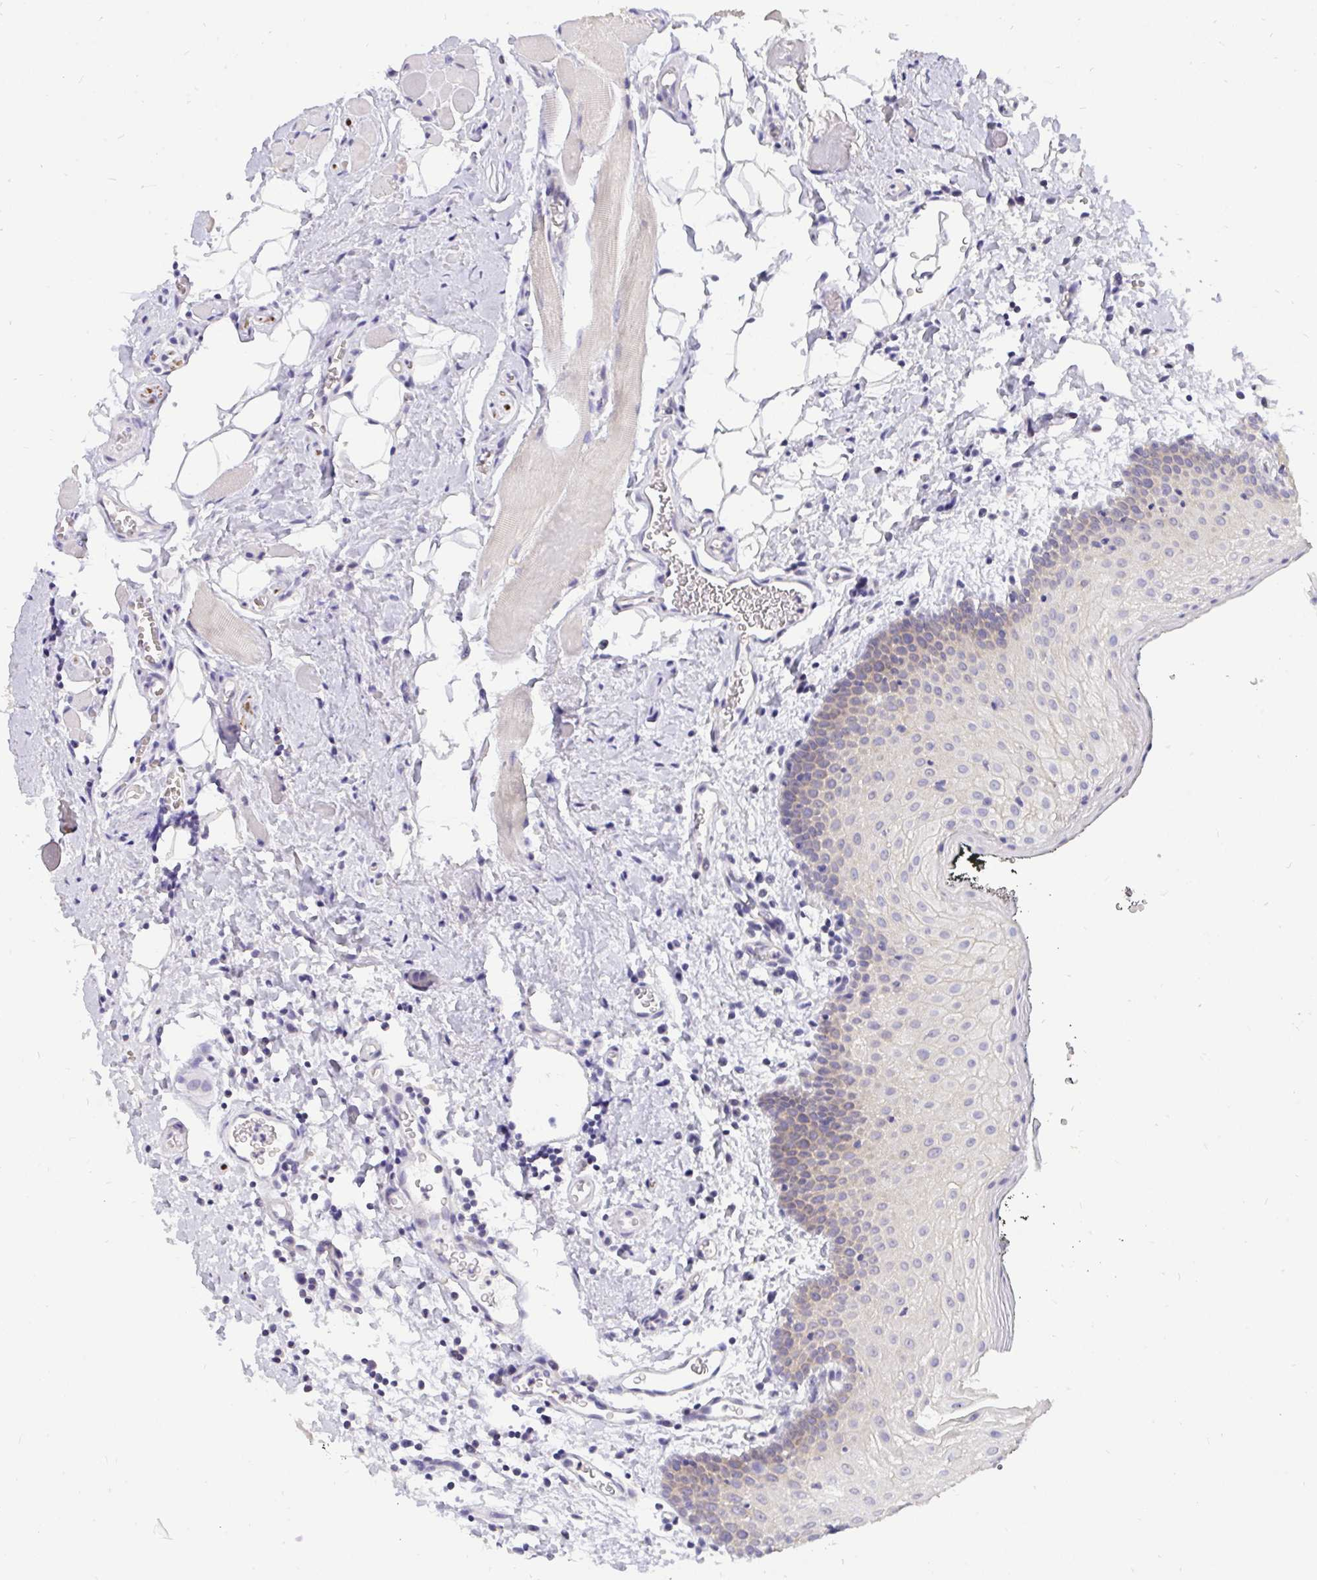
{"staining": {"intensity": "negative", "quantity": "none", "location": "none"}, "tissue": "oral mucosa", "cell_type": "Squamous epithelial cells", "image_type": "normal", "snomed": [{"axis": "morphology", "description": "Normal tissue, NOS"}, {"axis": "morphology", "description": "Squamous cell carcinoma, NOS"}, {"axis": "topography", "description": "Oral tissue"}, {"axis": "topography", "description": "Head-Neck"}], "caption": "Squamous epithelial cells are negative for brown protein staining in benign oral mucosa. Nuclei are stained in blue.", "gene": "VGLL3", "patient": {"sex": "male", "age": 58}}